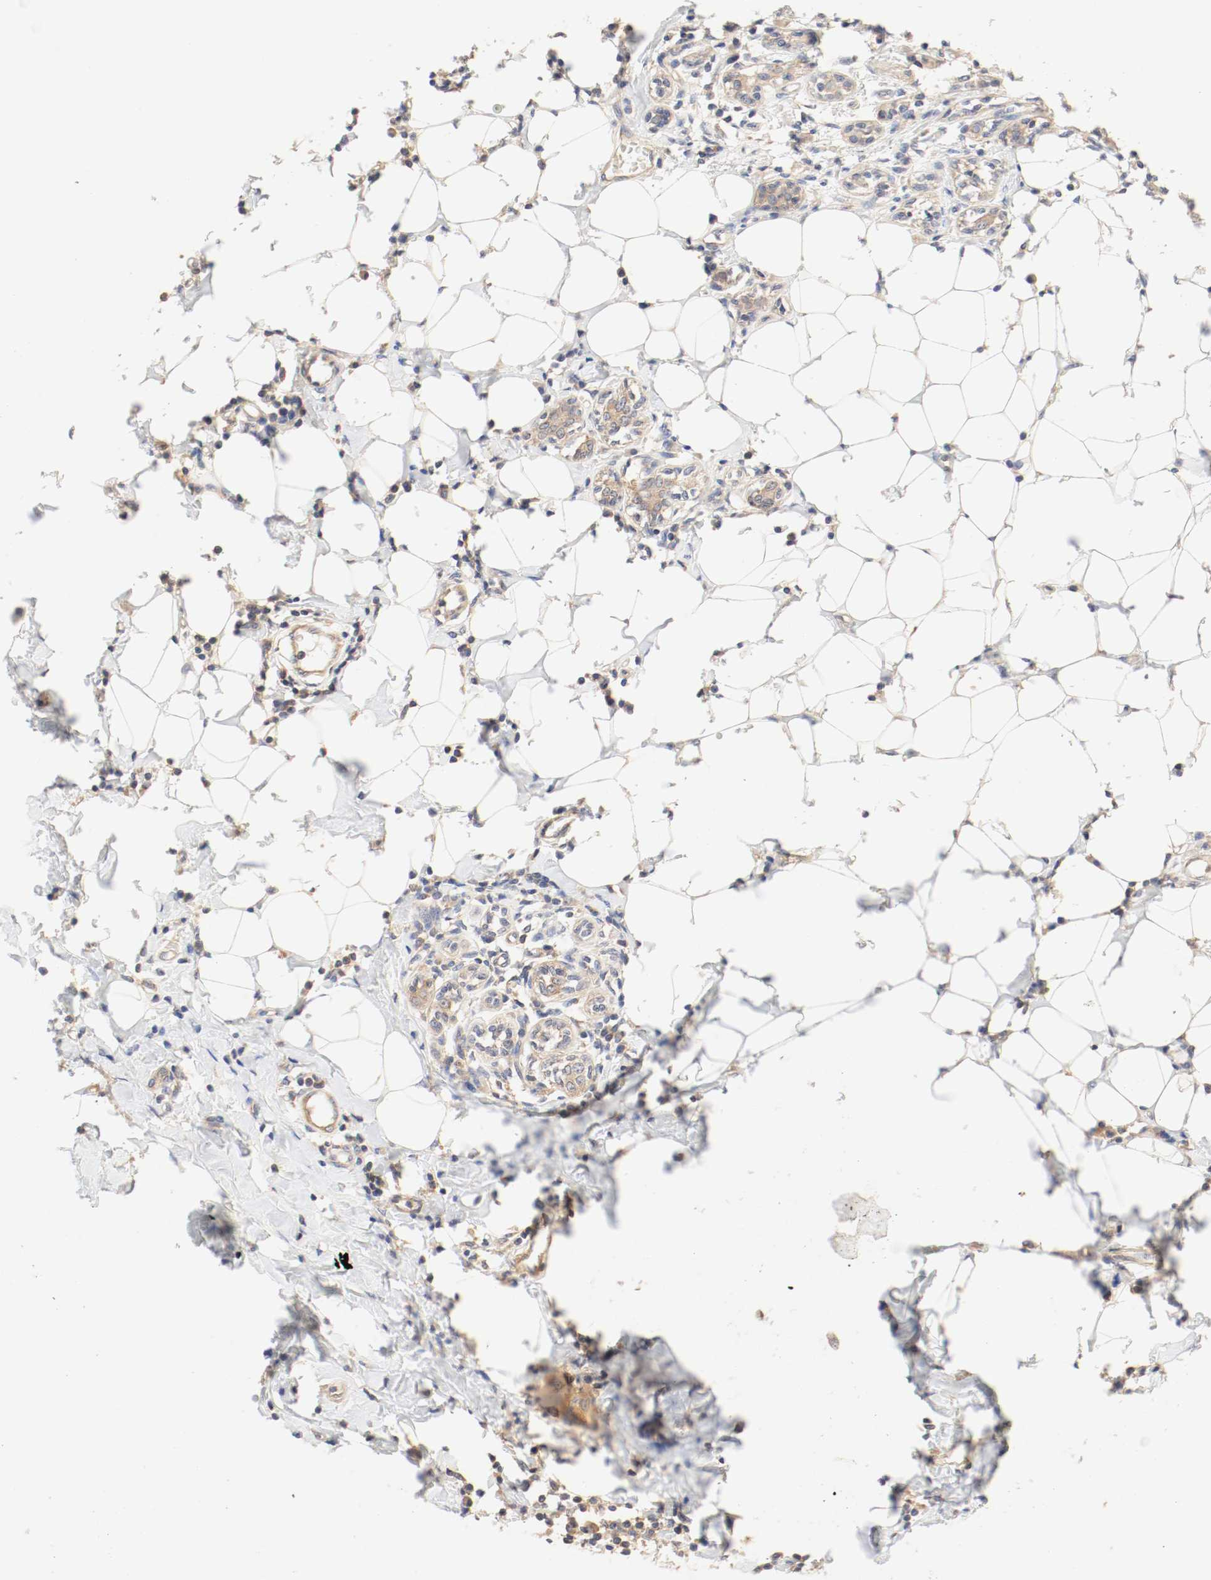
{"staining": {"intensity": "moderate", "quantity": ">75%", "location": "cytoplasmic/membranous"}, "tissue": "breast cancer", "cell_type": "Tumor cells", "image_type": "cancer", "snomed": [{"axis": "morphology", "description": "Duct carcinoma"}, {"axis": "topography", "description": "Breast"}], "caption": "Breast cancer (invasive ductal carcinoma) stained with a brown dye demonstrates moderate cytoplasmic/membranous positive expression in about >75% of tumor cells.", "gene": "GIT1", "patient": {"sex": "female", "age": 40}}